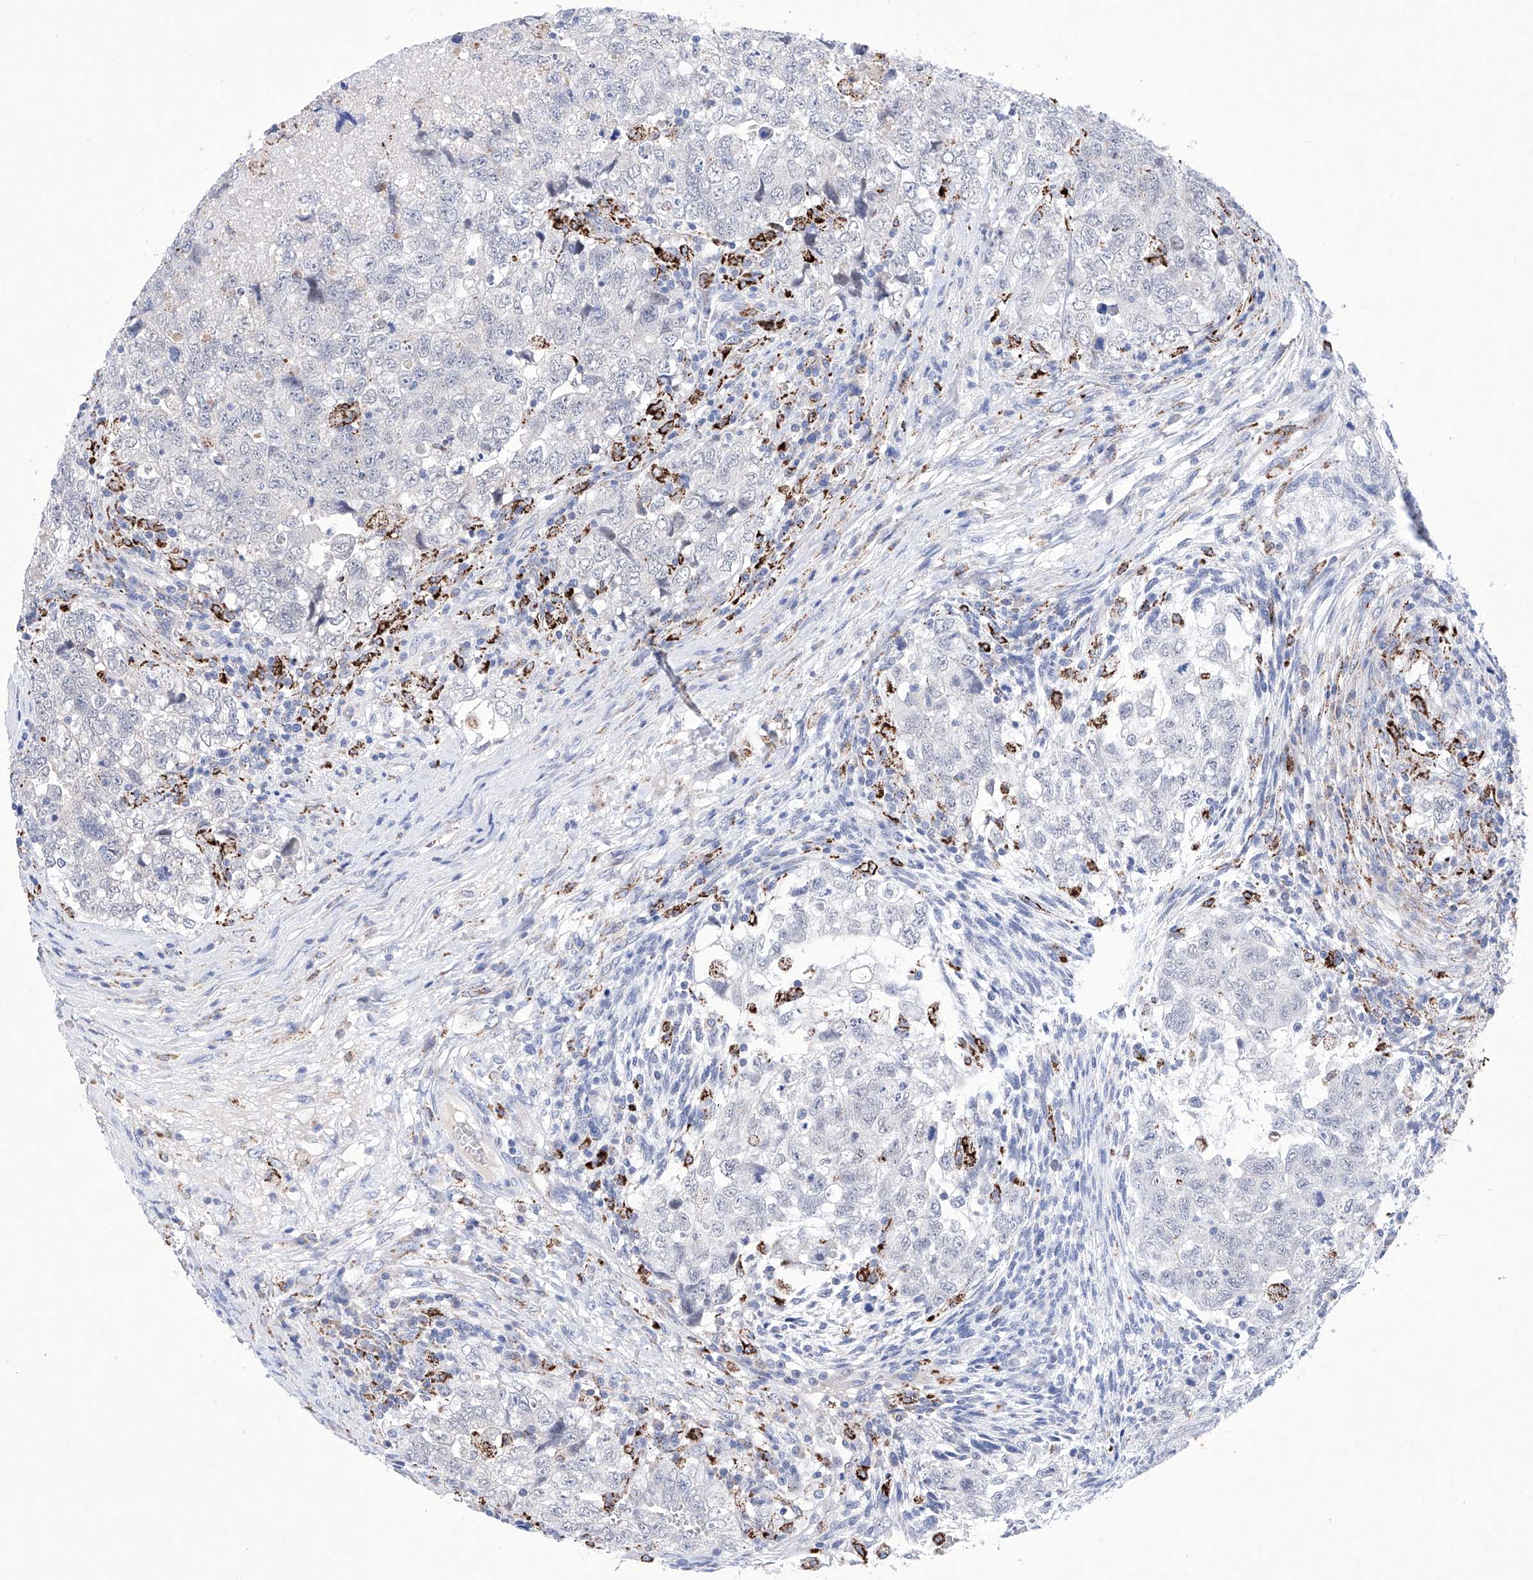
{"staining": {"intensity": "negative", "quantity": "none", "location": "none"}, "tissue": "testis cancer", "cell_type": "Tumor cells", "image_type": "cancer", "snomed": [{"axis": "morphology", "description": "Carcinoma, Embryonal, NOS"}, {"axis": "topography", "description": "Testis"}], "caption": "Tumor cells show no significant protein expression in testis embryonal carcinoma.", "gene": "NRROS", "patient": {"sex": "male", "age": 37}}